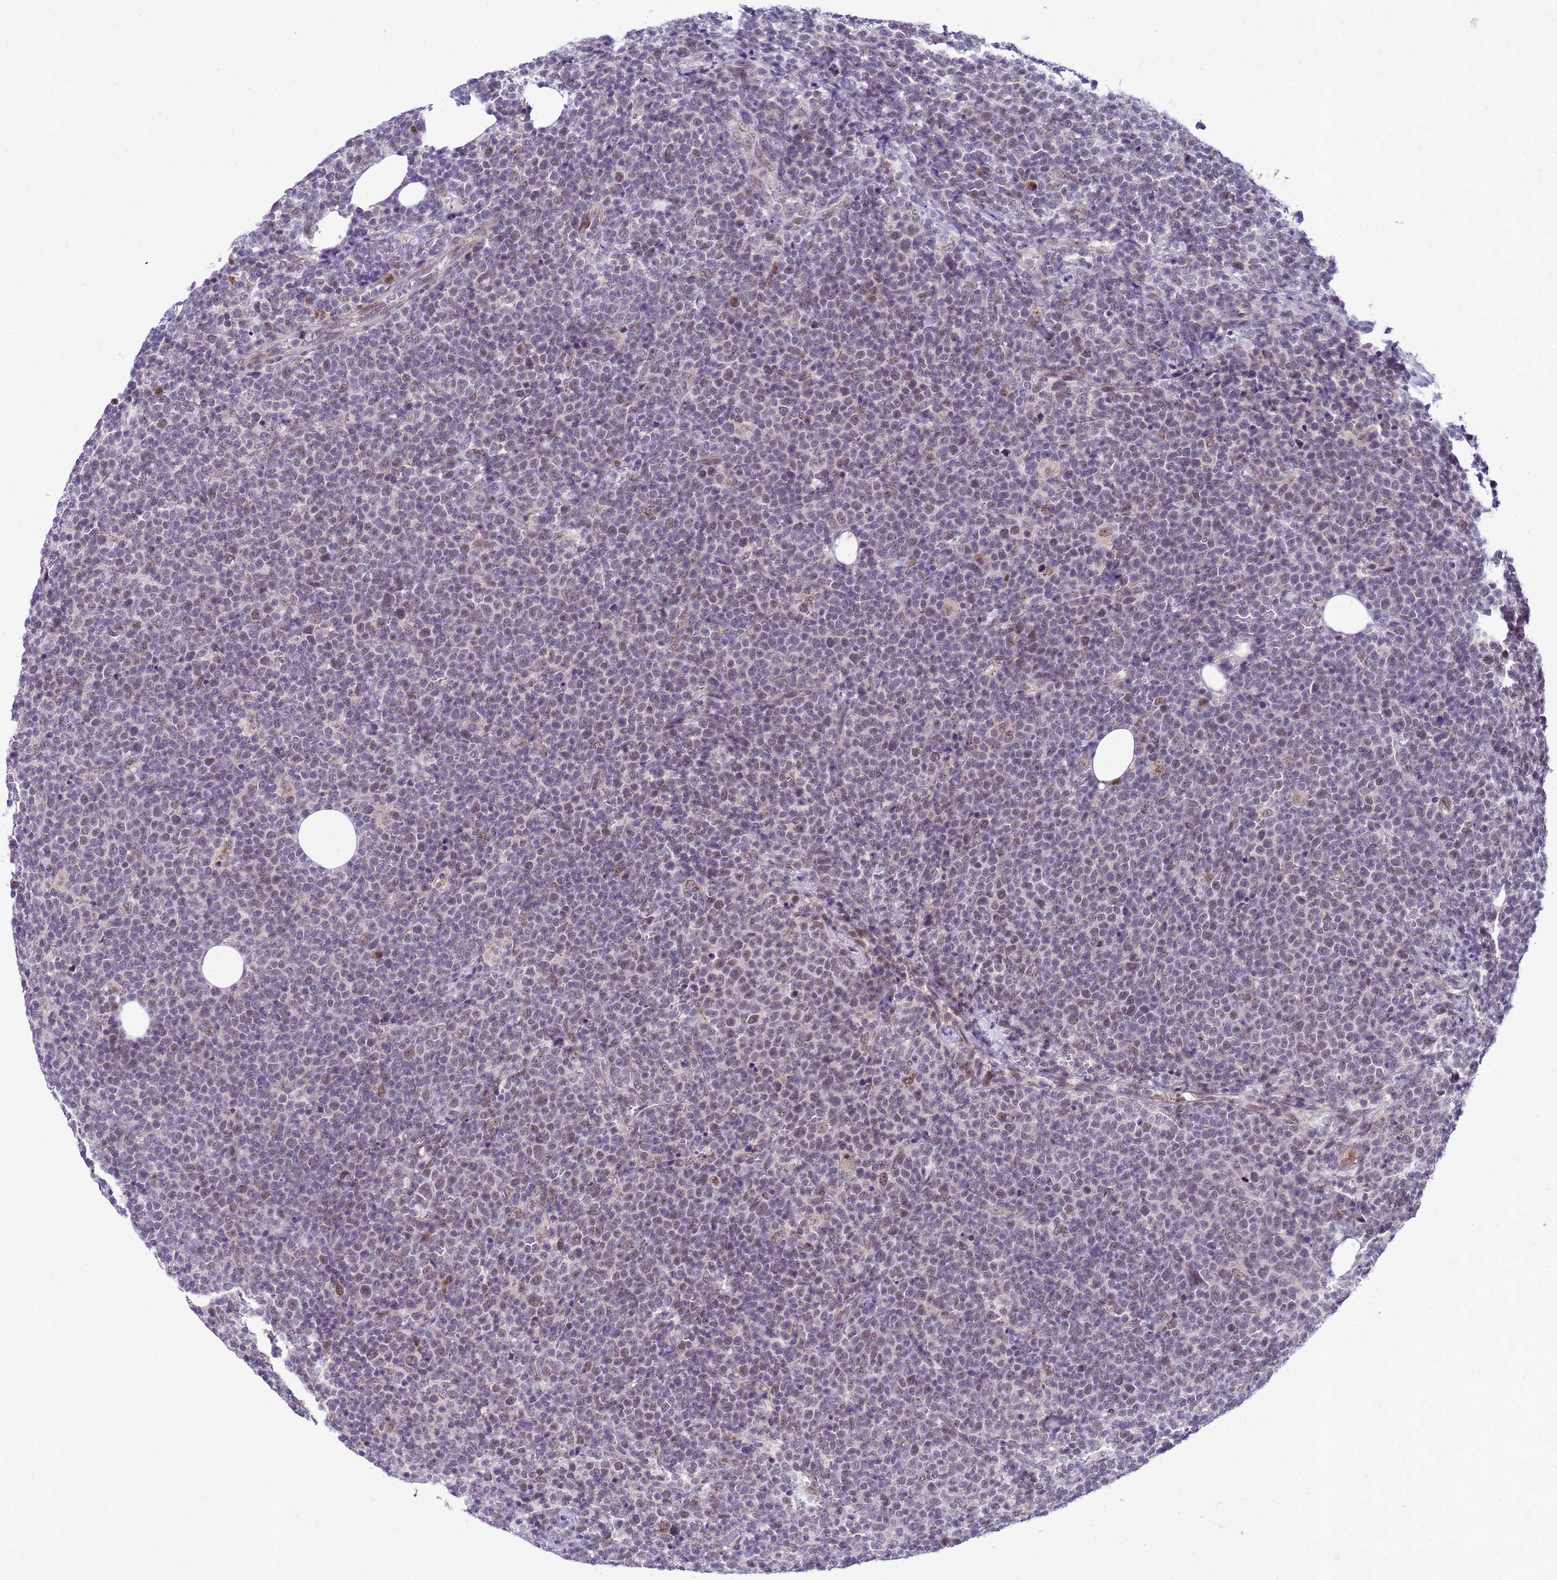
{"staining": {"intensity": "moderate", "quantity": "25%-75%", "location": "nuclear"}, "tissue": "lymphoma", "cell_type": "Tumor cells", "image_type": "cancer", "snomed": [{"axis": "morphology", "description": "Malignant lymphoma, non-Hodgkin's type, High grade"}, {"axis": "topography", "description": "Lymph node"}], "caption": "Human malignant lymphoma, non-Hodgkin's type (high-grade) stained with a protein marker demonstrates moderate staining in tumor cells.", "gene": "C19orf47", "patient": {"sex": "male", "age": 61}}